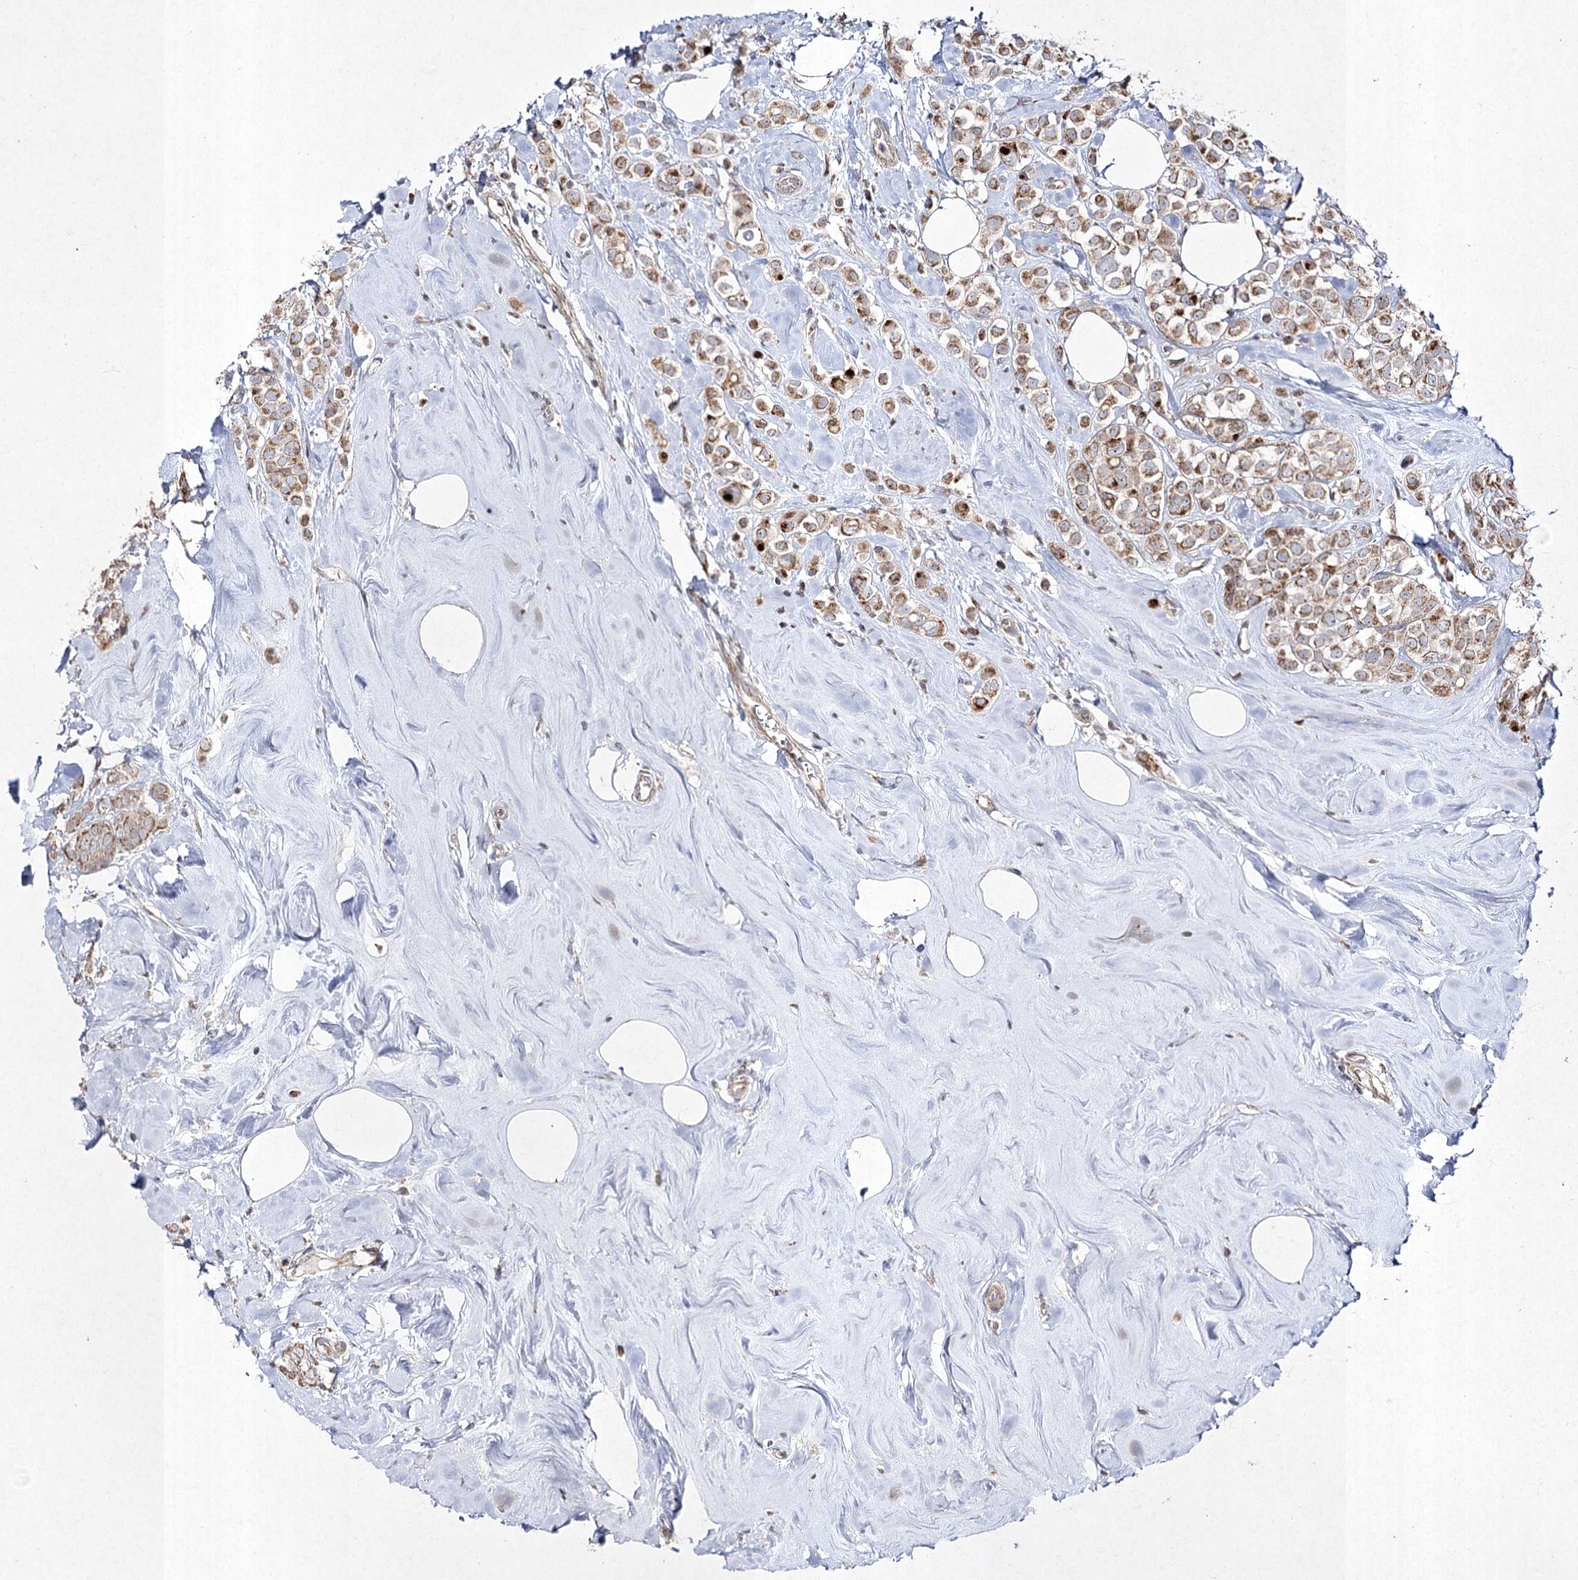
{"staining": {"intensity": "moderate", "quantity": ">75%", "location": "cytoplasmic/membranous"}, "tissue": "breast cancer", "cell_type": "Tumor cells", "image_type": "cancer", "snomed": [{"axis": "morphology", "description": "Lobular carcinoma"}, {"axis": "topography", "description": "Breast"}], "caption": "About >75% of tumor cells in lobular carcinoma (breast) exhibit moderate cytoplasmic/membranous protein expression as visualized by brown immunohistochemical staining.", "gene": "FANCL", "patient": {"sex": "female", "age": 47}}